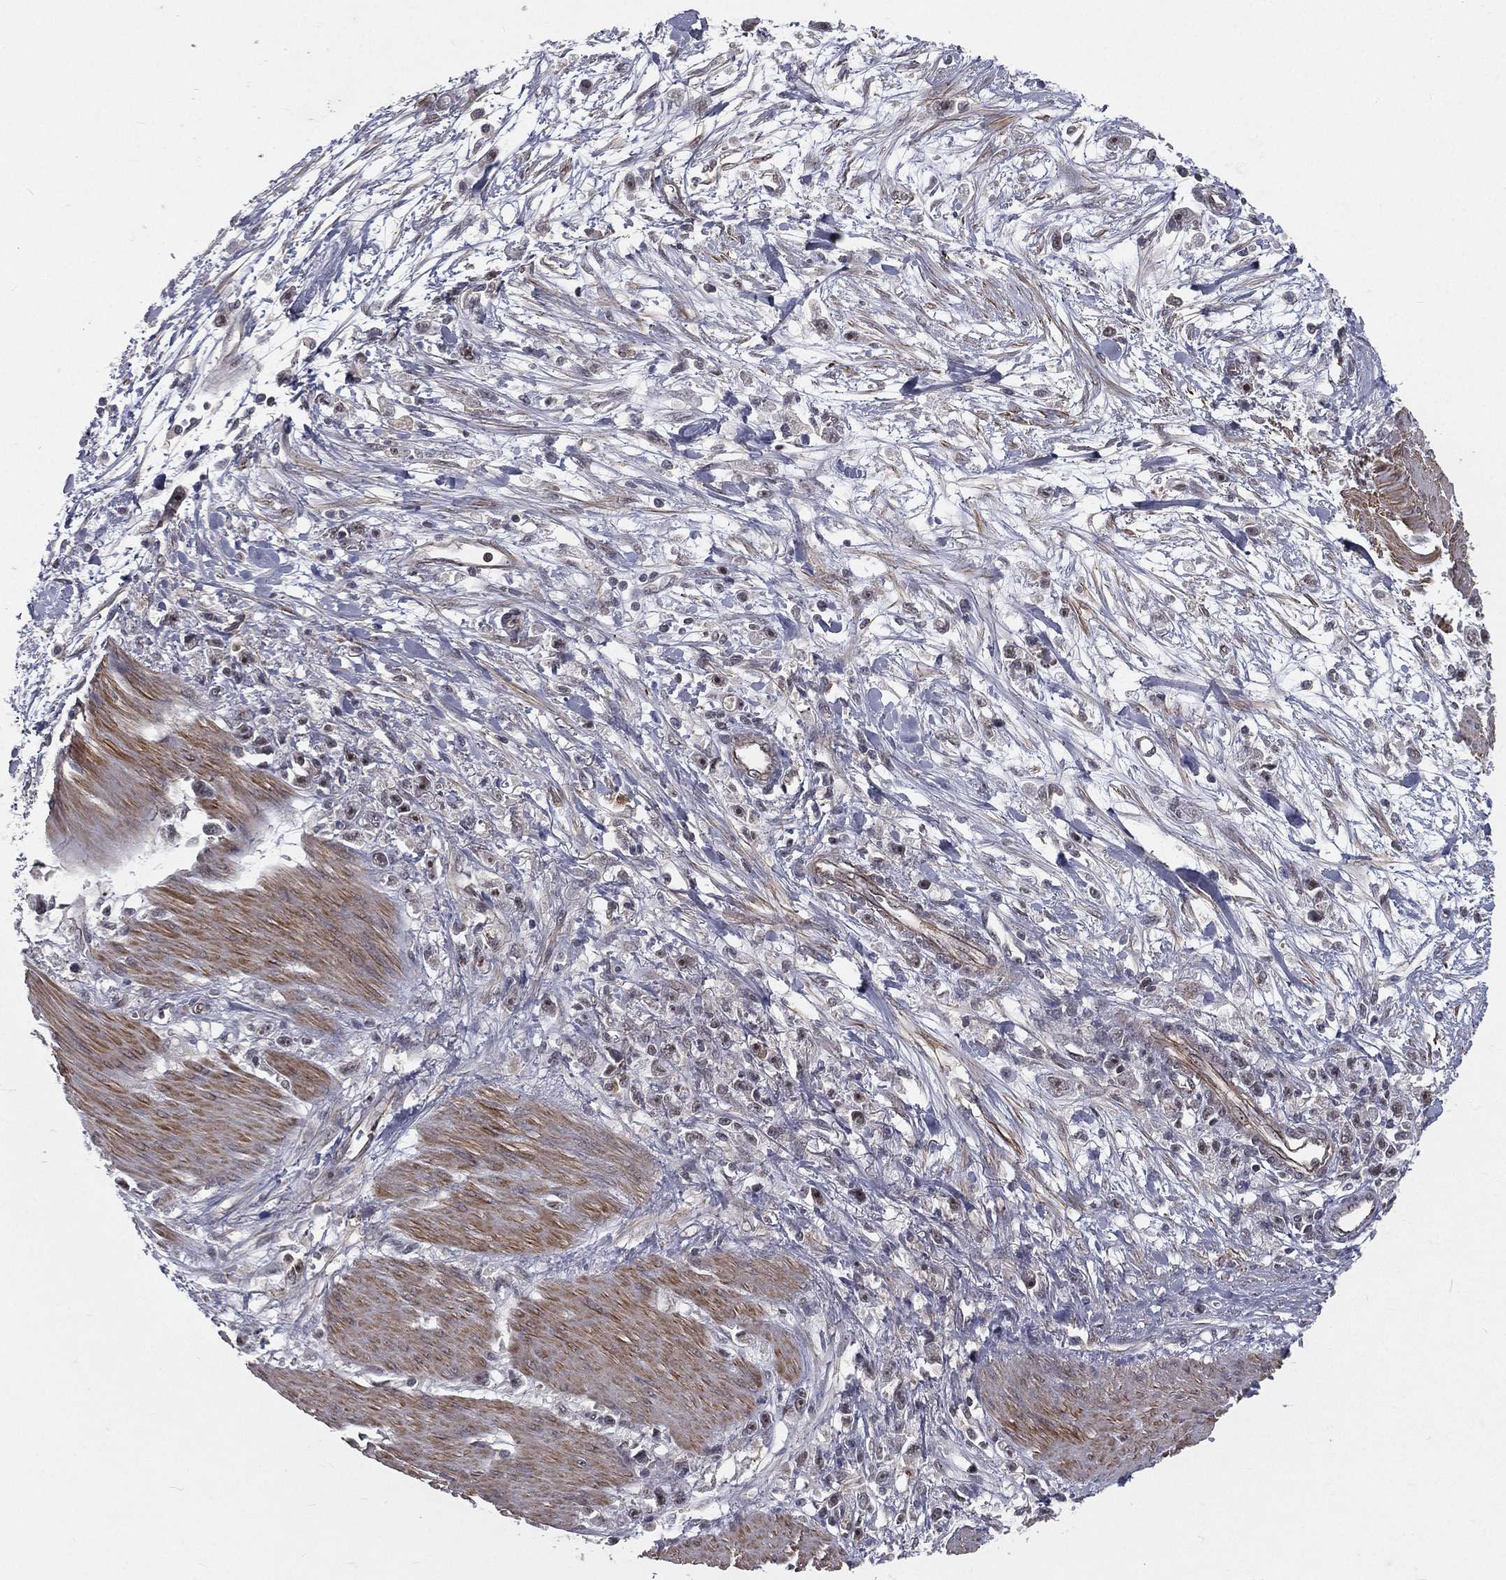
{"staining": {"intensity": "negative", "quantity": "none", "location": "none"}, "tissue": "stomach cancer", "cell_type": "Tumor cells", "image_type": "cancer", "snomed": [{"axis": "morphology", "description": "Adenocarcinoma, NOS"}, {"axis": "topography", "description": "Stomach"}], "caption": "This is a micrograph of immunohistochemistry staining of stomach cancer (adenocarcinoma), which shows no positivity in tumor cells.", "gene": "MORC2", "patient": {"sex": "female", "age": 59}}